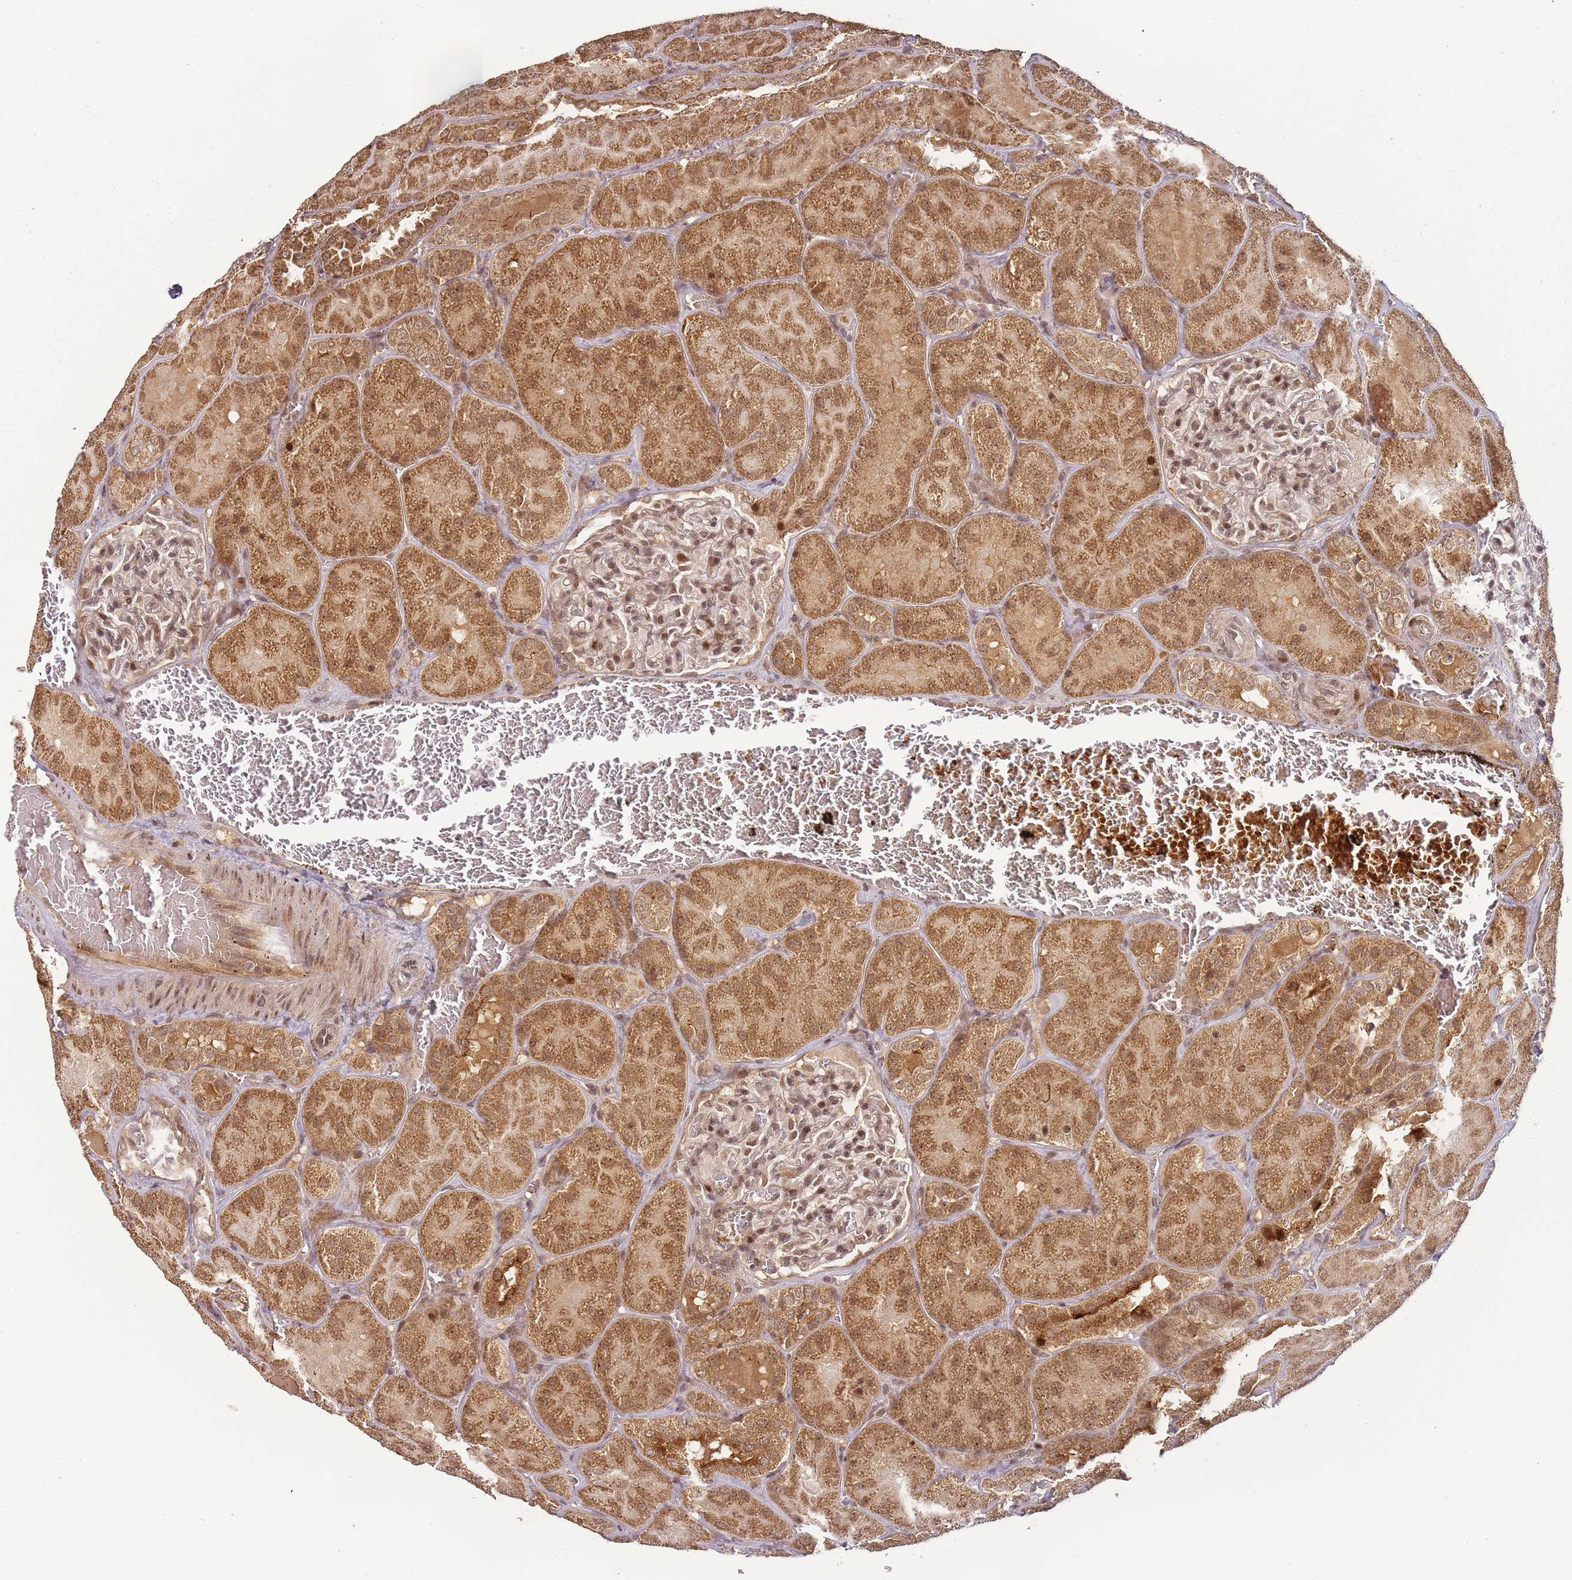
{"staining": {"intensity": "moderate", "quantity": ">75%", "location": "nuclear"}, "tissue": "kidney", "cell_type": "Cells in glomeruli", "image_type": "normal", "snomed": [{"axis": "morphology", "description": "Normal tissue, NOS"}, {"axis": "topography", "description": "Kidney"}], "caption": "Immunohistochemical staining of unremarkable human kidney reveals >75% levels of moderate nuclear protein expression in approximately >75% of cells in glomeruli. The staining was performed using DAB (3,3'-diaminobenzidine) to visualize the protein expression in brown, while the nuclei were stained in blue with hematoxylin (Magnification: 20x).", "gene": "ZNF497", "patient": {"sex": "male", "age": 28}}